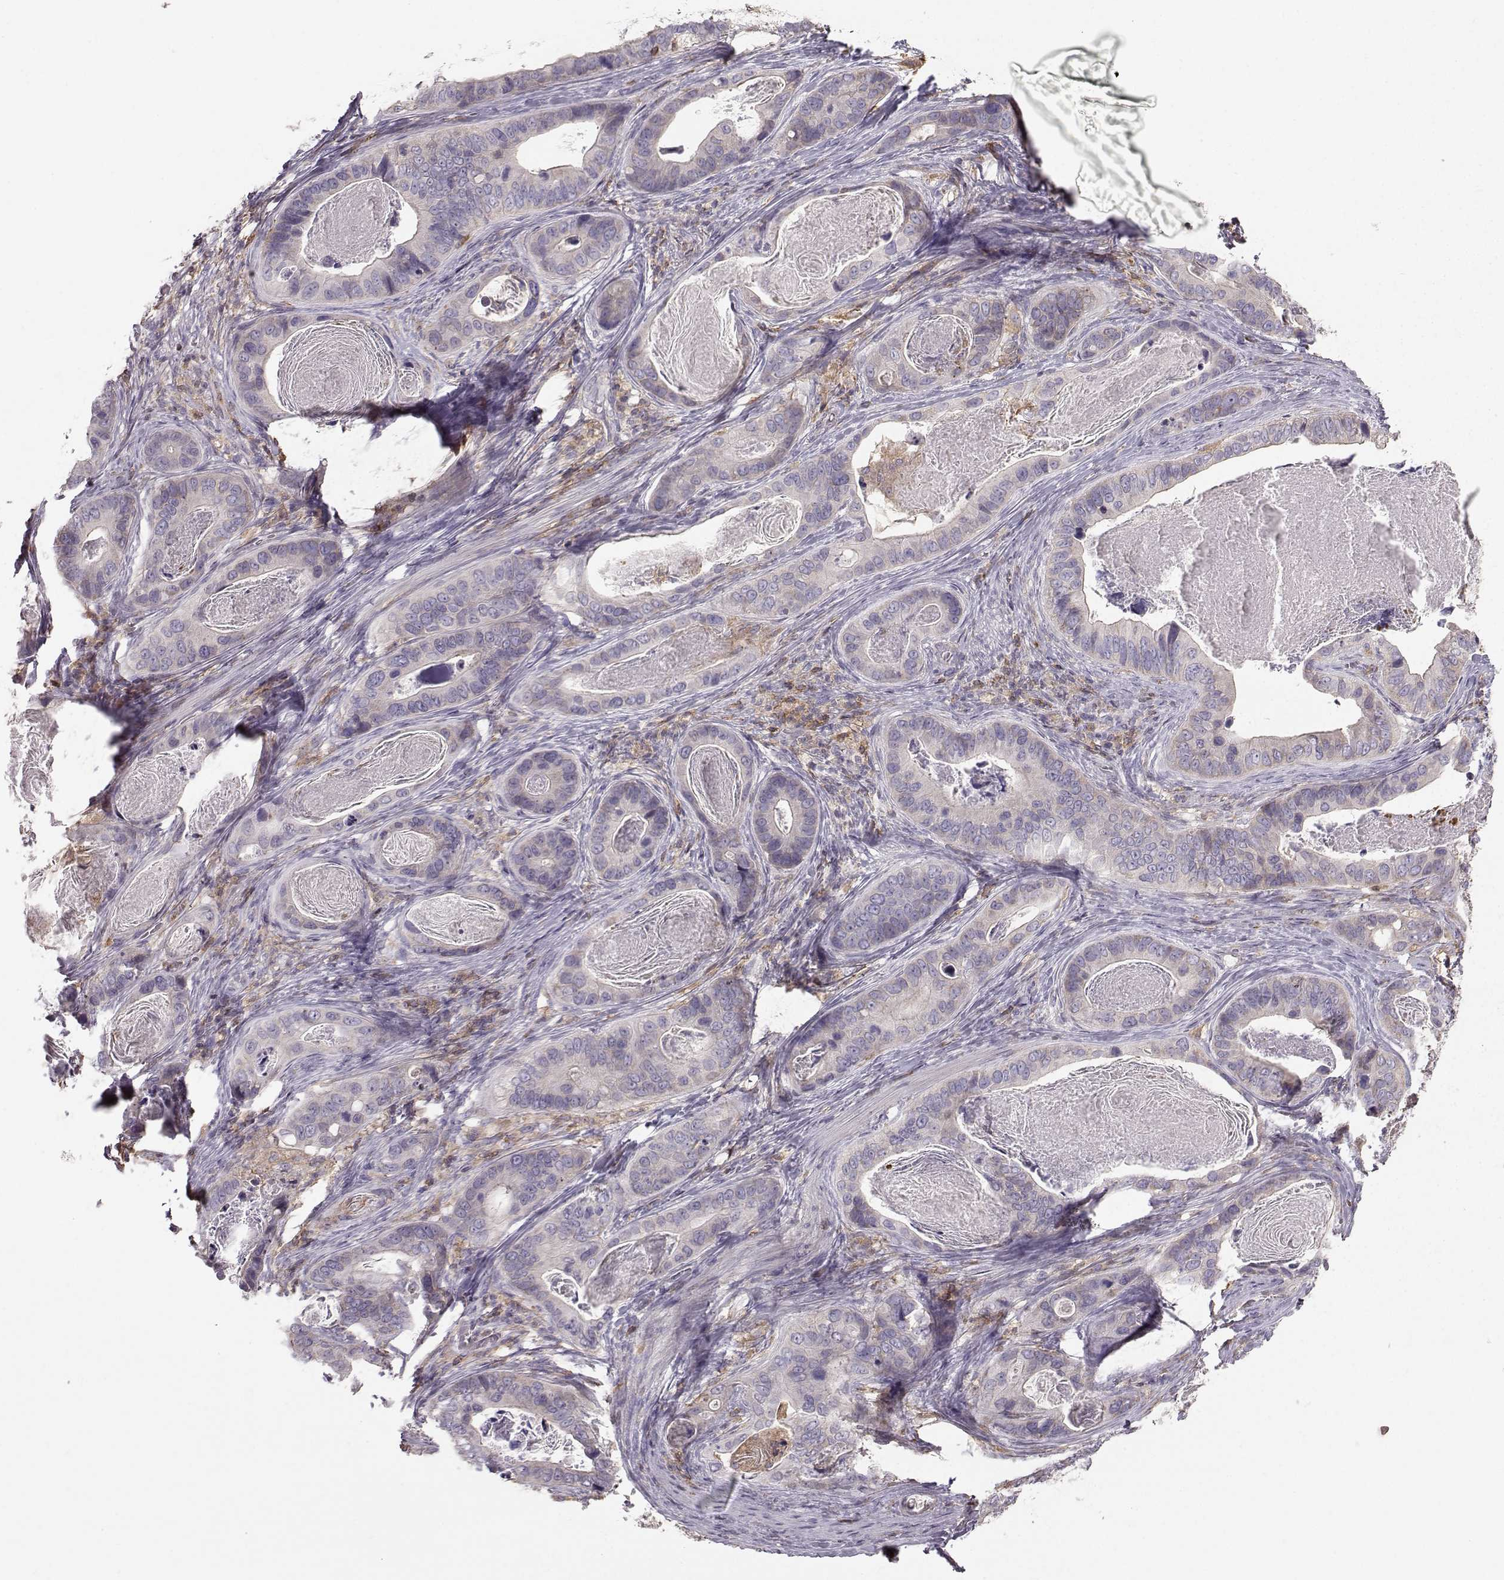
{"staining": {"intensity": "negative", "quantity": "none", "location": "none"}, "tissue": "stomach cancer", "cell_type": "Tumor cells", "image_type": "cancer", "snomed": [{"axis": "morphology", "description": "Adenocarcinoma, NOS"}, {"axis": "topography", "description": "Stomach"}], "caption": "Immunohistochemistry image of human stomach cancer (adenocarcinoma) stained for a protein (brown), which shows no staining in tumor cells. (Stains: DAB (3,3'-diaminobenzidine) IHC with hematoxylin counter stain, Microscopy: brightfield microscopy at high magnification).", "gene": "ZBTB32", "patient": {"sex": "male", "age": 84}}